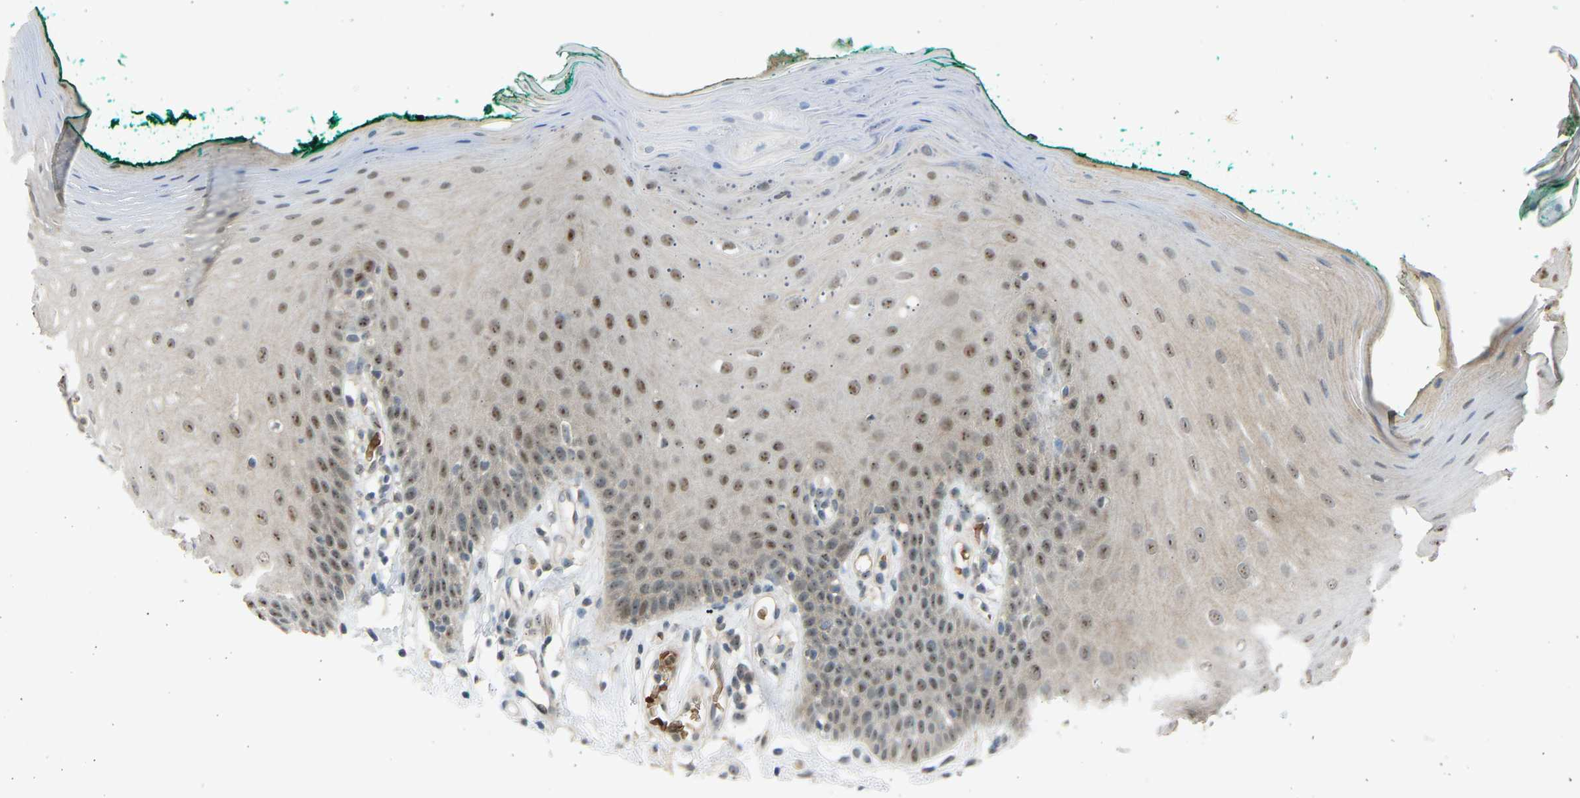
{"staining": {"intensity": "moderate", "quantity": ">75%", "location": "nuclear"}, "tissue": "oral mucosa", "cell_type": "Squamous epithelial cells", "image_type": "normal", "snomed": [{"axis": "morphology", "description": "Normal tissue, NOS"}, {"axis": "topography", "description": "Skeletal muscle"}, {"axis": "topography", "description": "Oral tissue"}], "caption": "Human oral mucosa stained for a protein (brown) displays moderate nuclear positive expression in approximately >75% of squamous epithelial cells.", "gene": "BIRC2", "patient": {"sex": "male", "age": 58}}